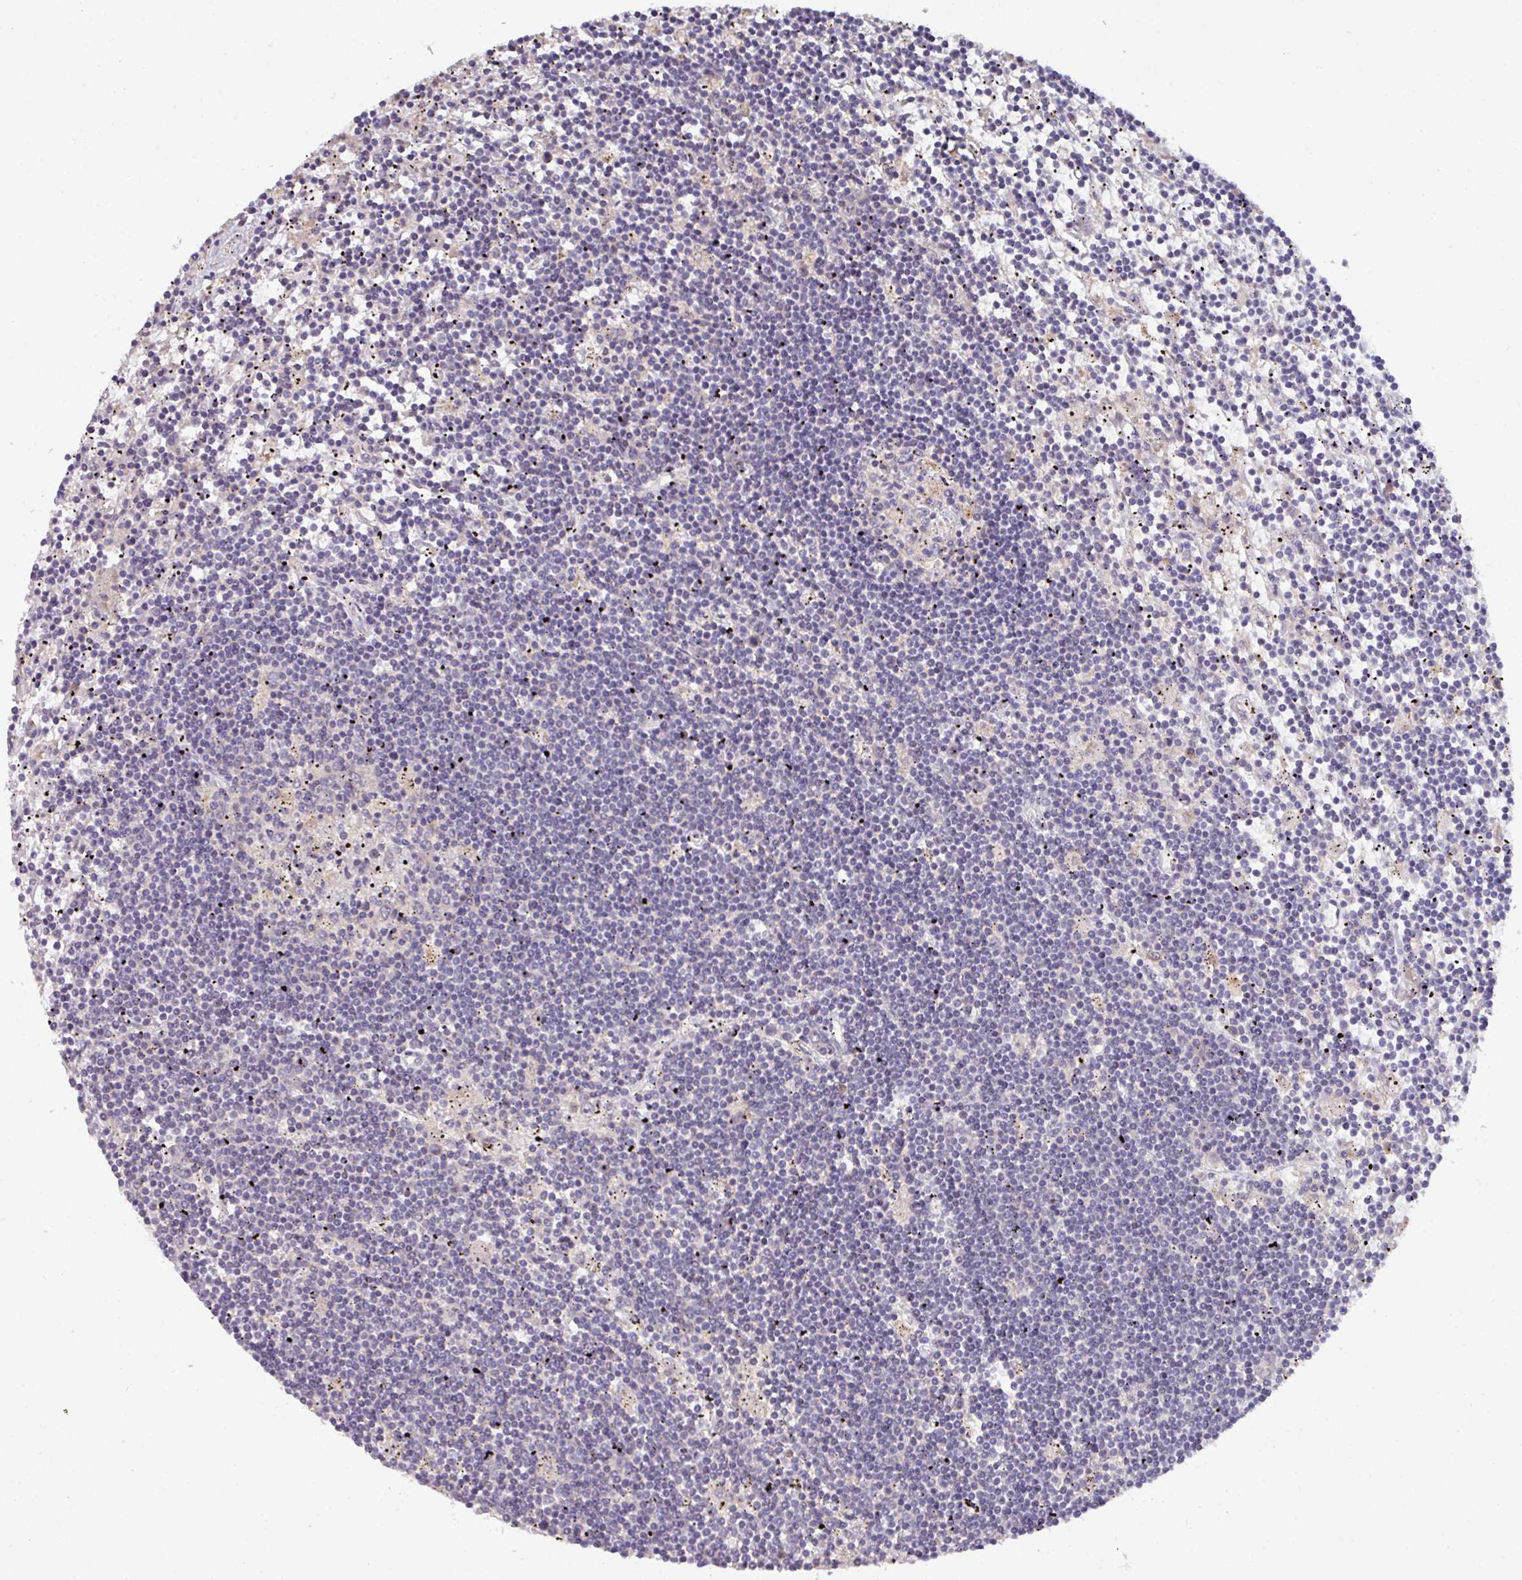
{"staining": {"intensity": "negative", "quantity": "none", "location": "none"}, "tissue": "lymphoma", "cell_type": "Tumor cells", "image_type": "cancer", "snomed": [{"axis": "morphology", "description": "Malignant lymphoma, non-Hodgkin's type, Low grade"}, {"axis": "topography", "description": "Spleen"}], "caption": "Immunohistochemistry micrograph of lymphoma stained for a protein (brown), which shows no positivity in tumor cells. Nuclei are stained in blue.", "gene": "AEBP2", "patient": {"sex": "male", "age": 76}}